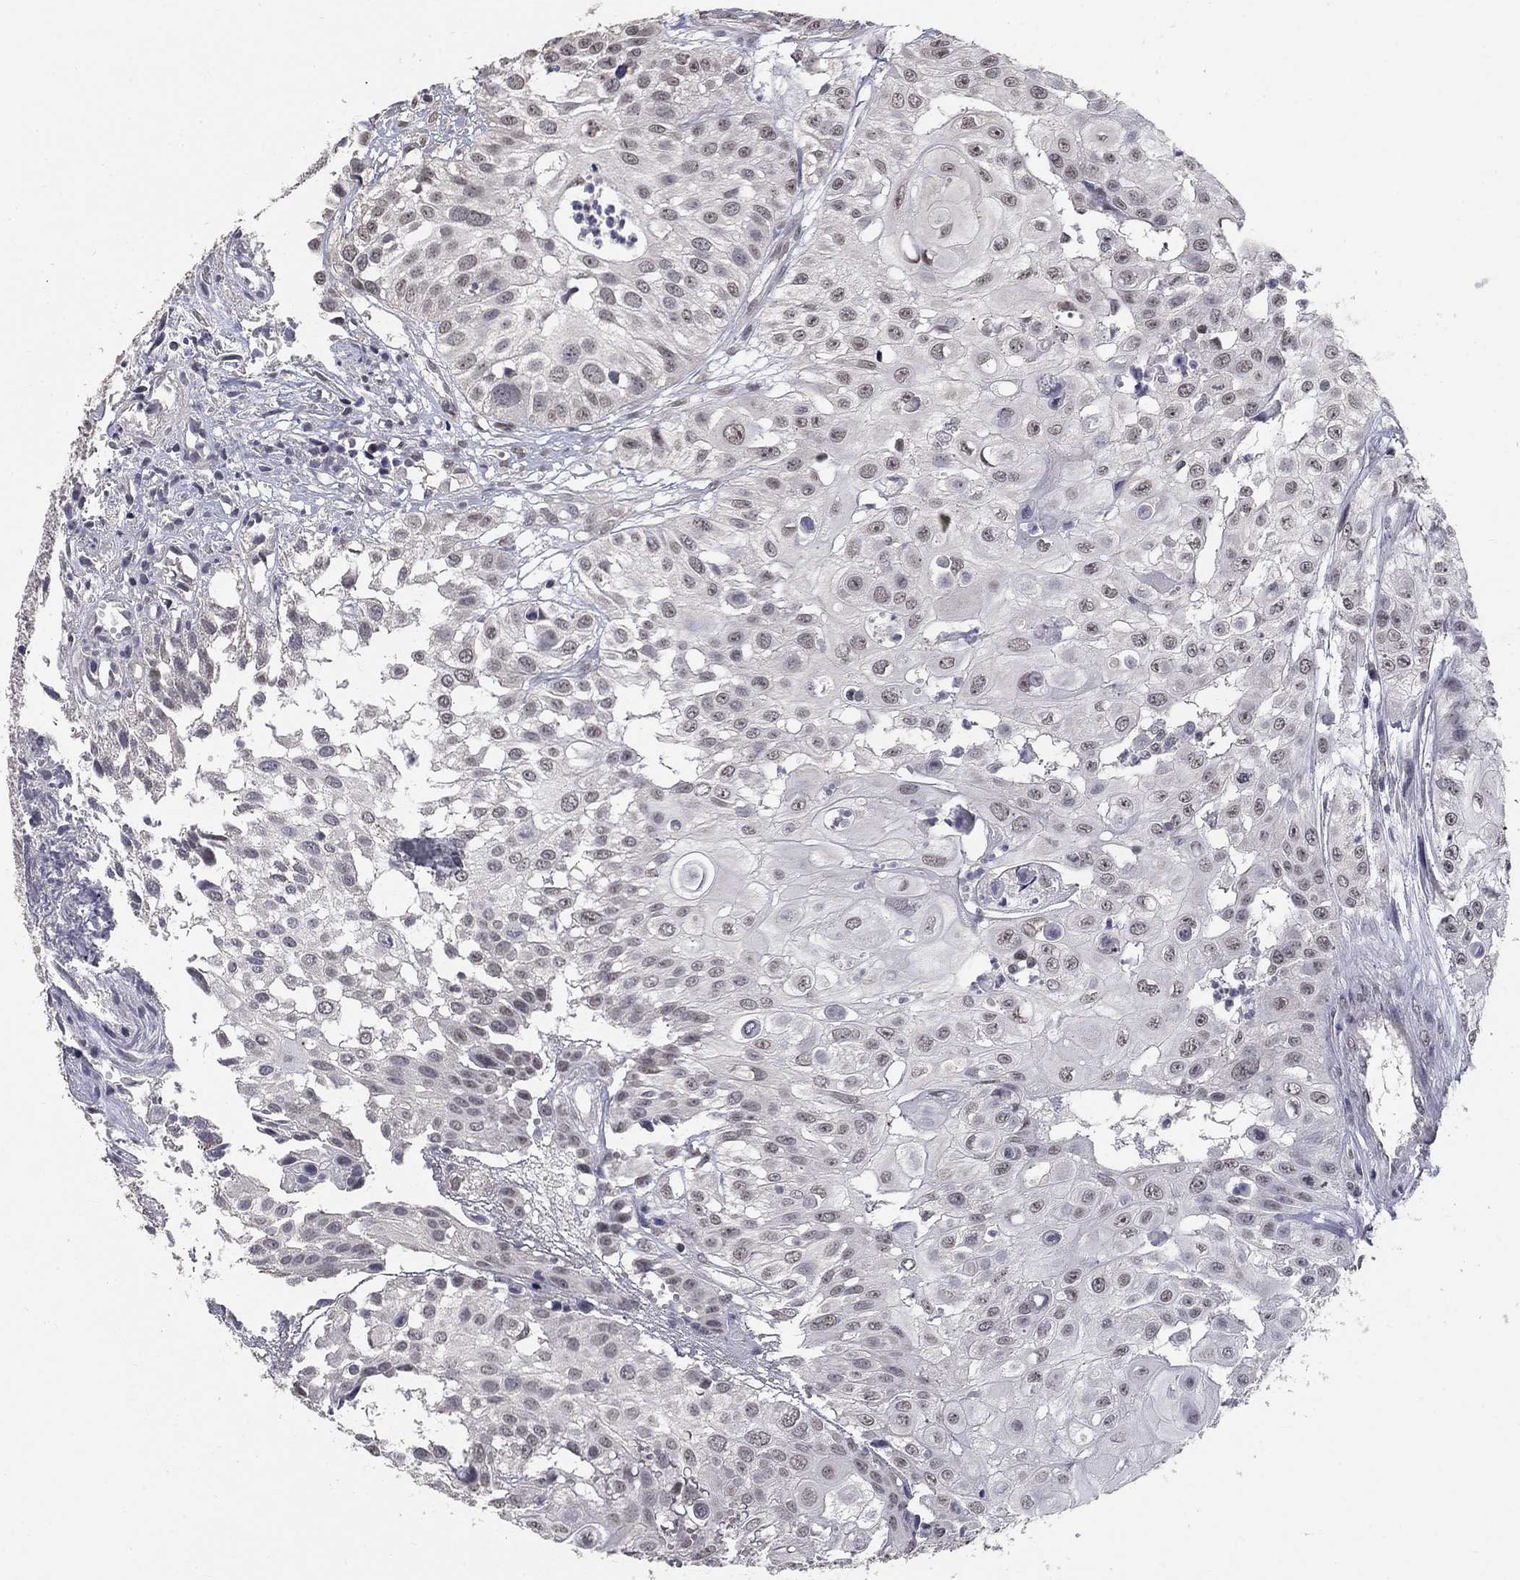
{"staining": {"intensity": "negative", "quantity": "none", "location": "none"}, "tissue": "urothelial cancer", "cell_type": "Tumor cells", "image_type": "cancer", "snomed": [{"axis": "morphology", "description": "Urothelial carcinoma, High grade"}, {"axis": "topography", "description": "Urinary bladder"}], "caption": "Immunohistochemistry (IHC) image of human urothelial cancer stained for a protein (brown), which demonstrates no expression in tumor cells.", "gene": "SPATA33", "patient": {"sex": "female", "age": 79}}